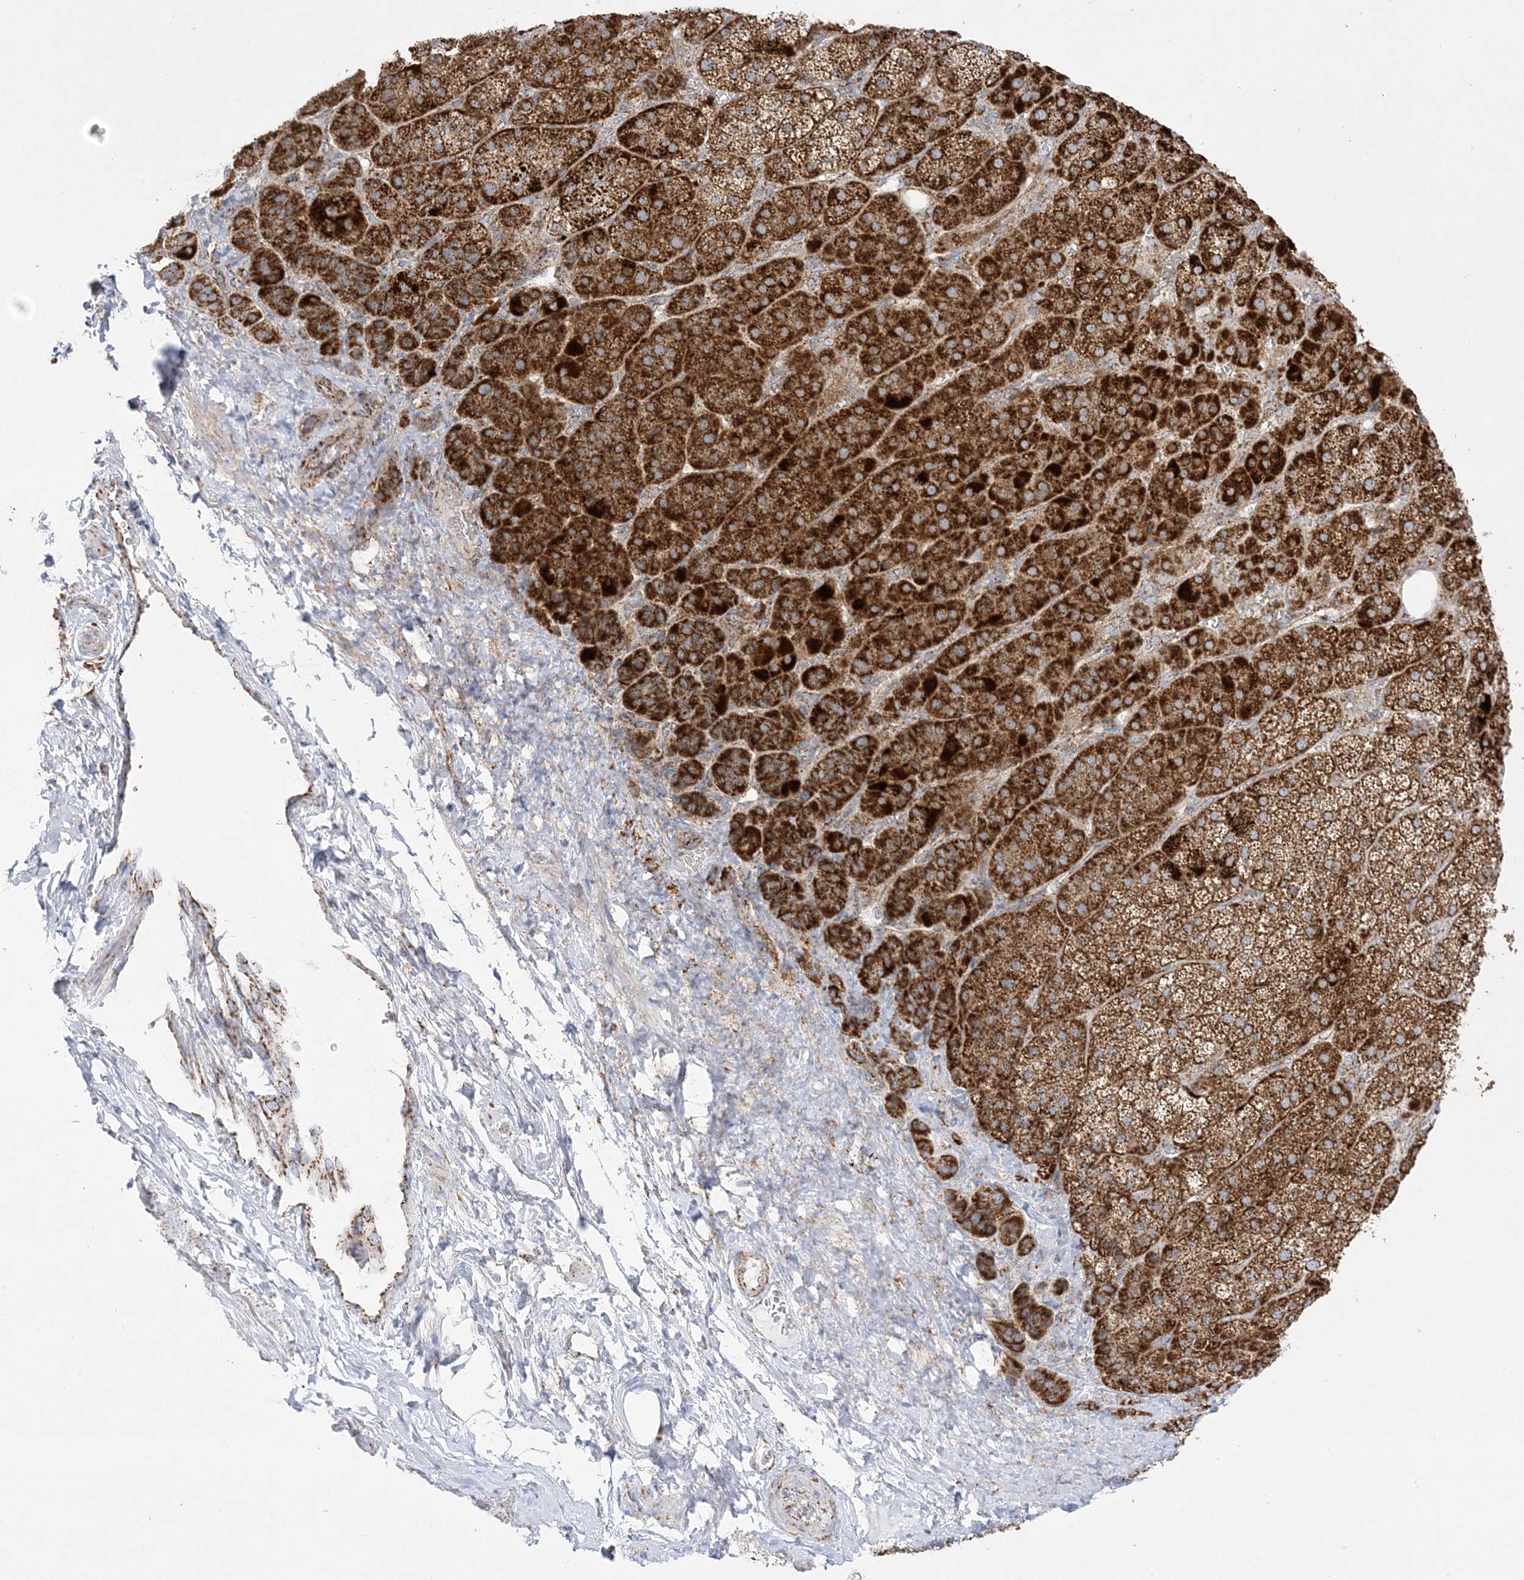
{"staining": {"intensity": "strong", "quantity": ">75%", "location": "cytoplasmic/membranous"}, "tissue": "adrenal gland", "cell_type": "Glandular cells", "image_type": "normal", "snomed": [{"axis": "morphology", "description": "Normal tissue, NOS"}, {"axis": "topography", "description": "Adrenal gland"}], "caption": "Approximately >75% of glandular cells in unremarkable adrenal gland demonstrate strong cytoplasmic/membranous protein positivity as visualized by brown immunohistochemical staining.", "gene": "MRPS36", "patient": {"sex": "female", "age": 57}}